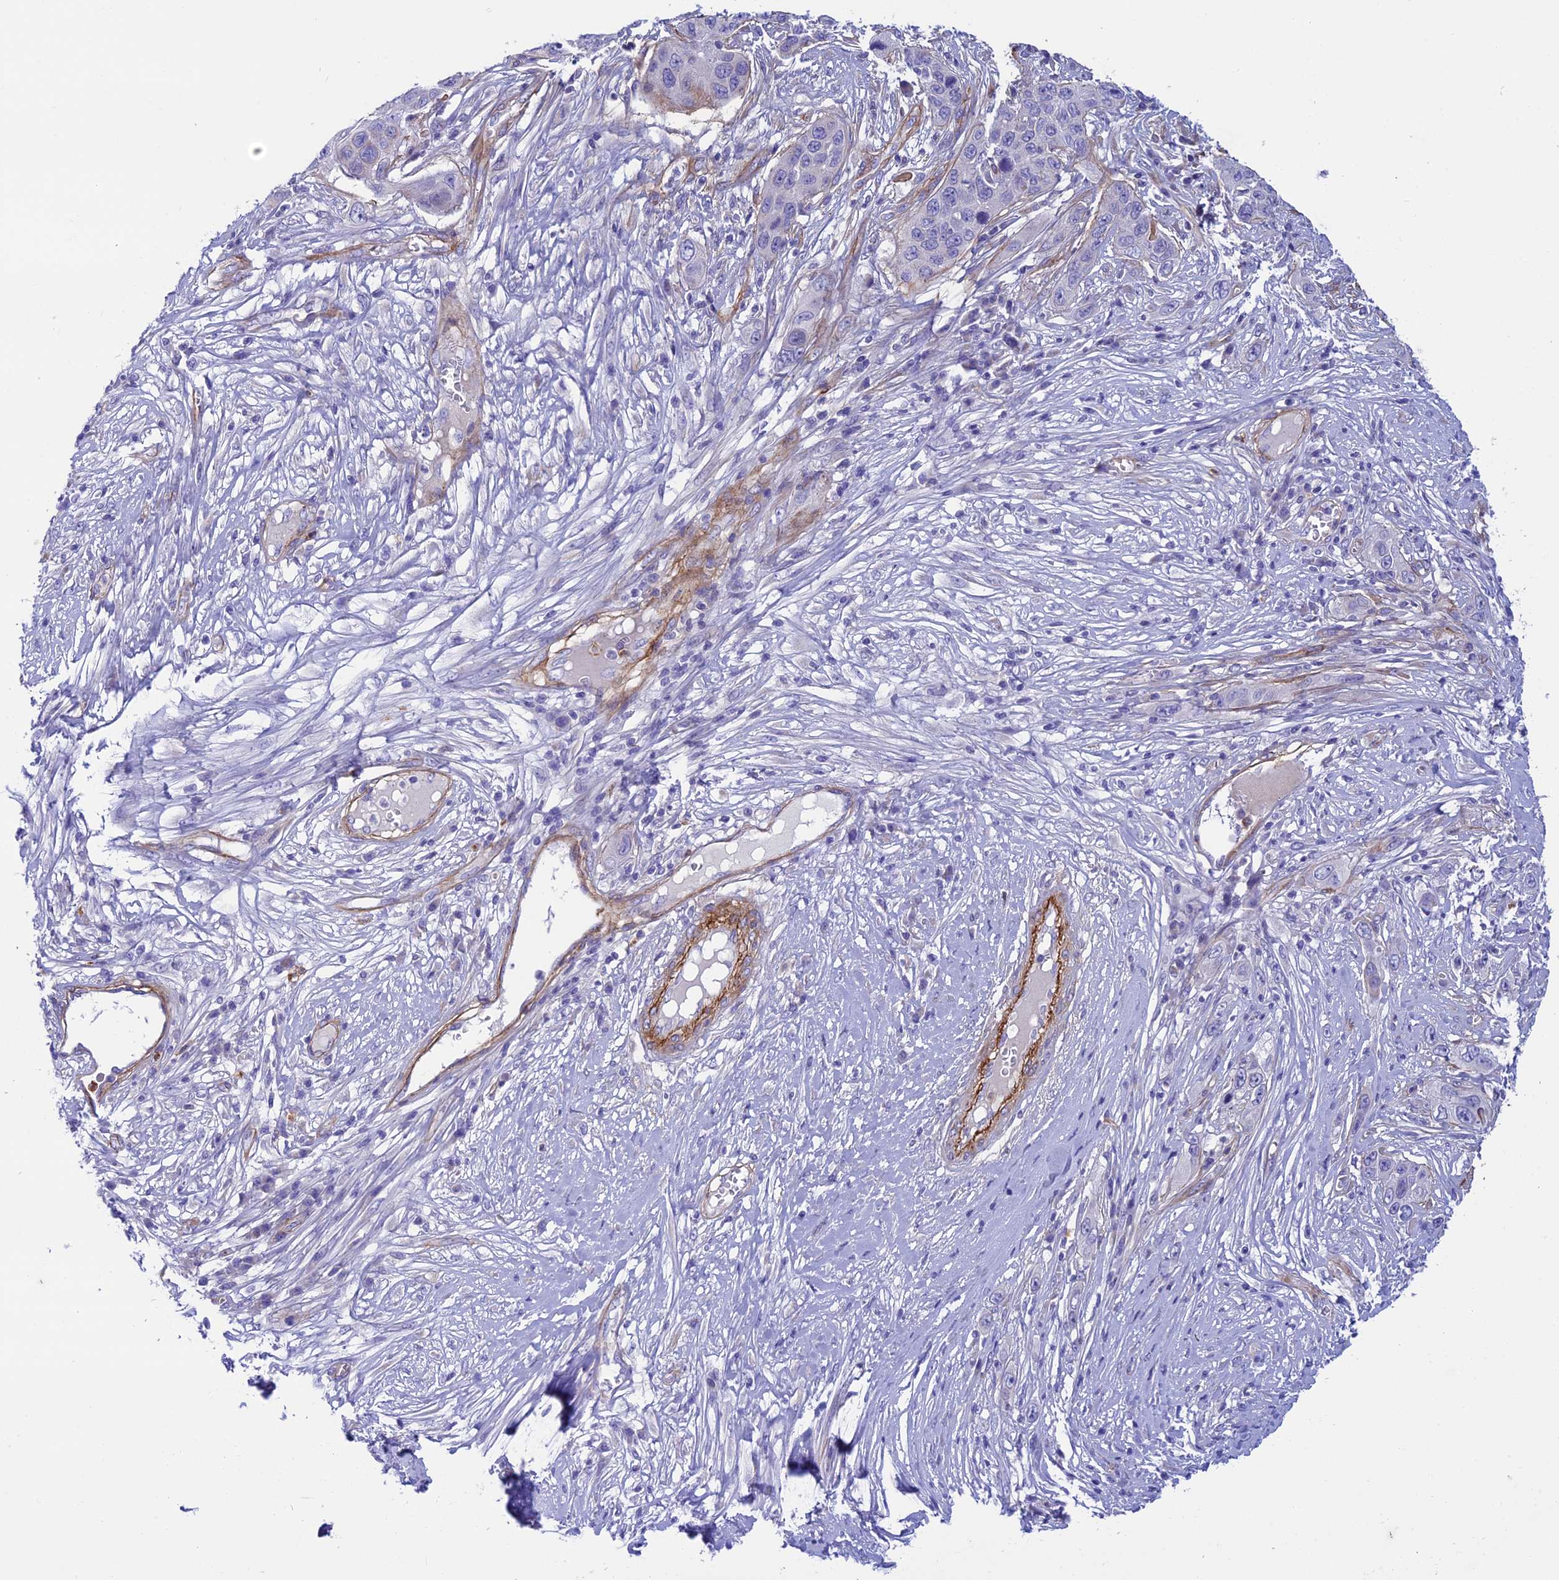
{"staining": {"intensity": "negative", "quantity": "none", "location": "none"}, "tissue": "skin cancer", "cell_type": "Tumor cells", "image_type": "cancer", "snomed": [{"axis": "morphology", "description": "Squamous cell carcinoma, NOS"}, {"axis": "topography", "description": "Skin"}], "caption": "A histopathology image of squamous cell carcinoma (skin) stained for a protein shows no brown staining in tumor cells.", "gene": "LOXL1", "patient": {"sex": "male", "age": 55}}